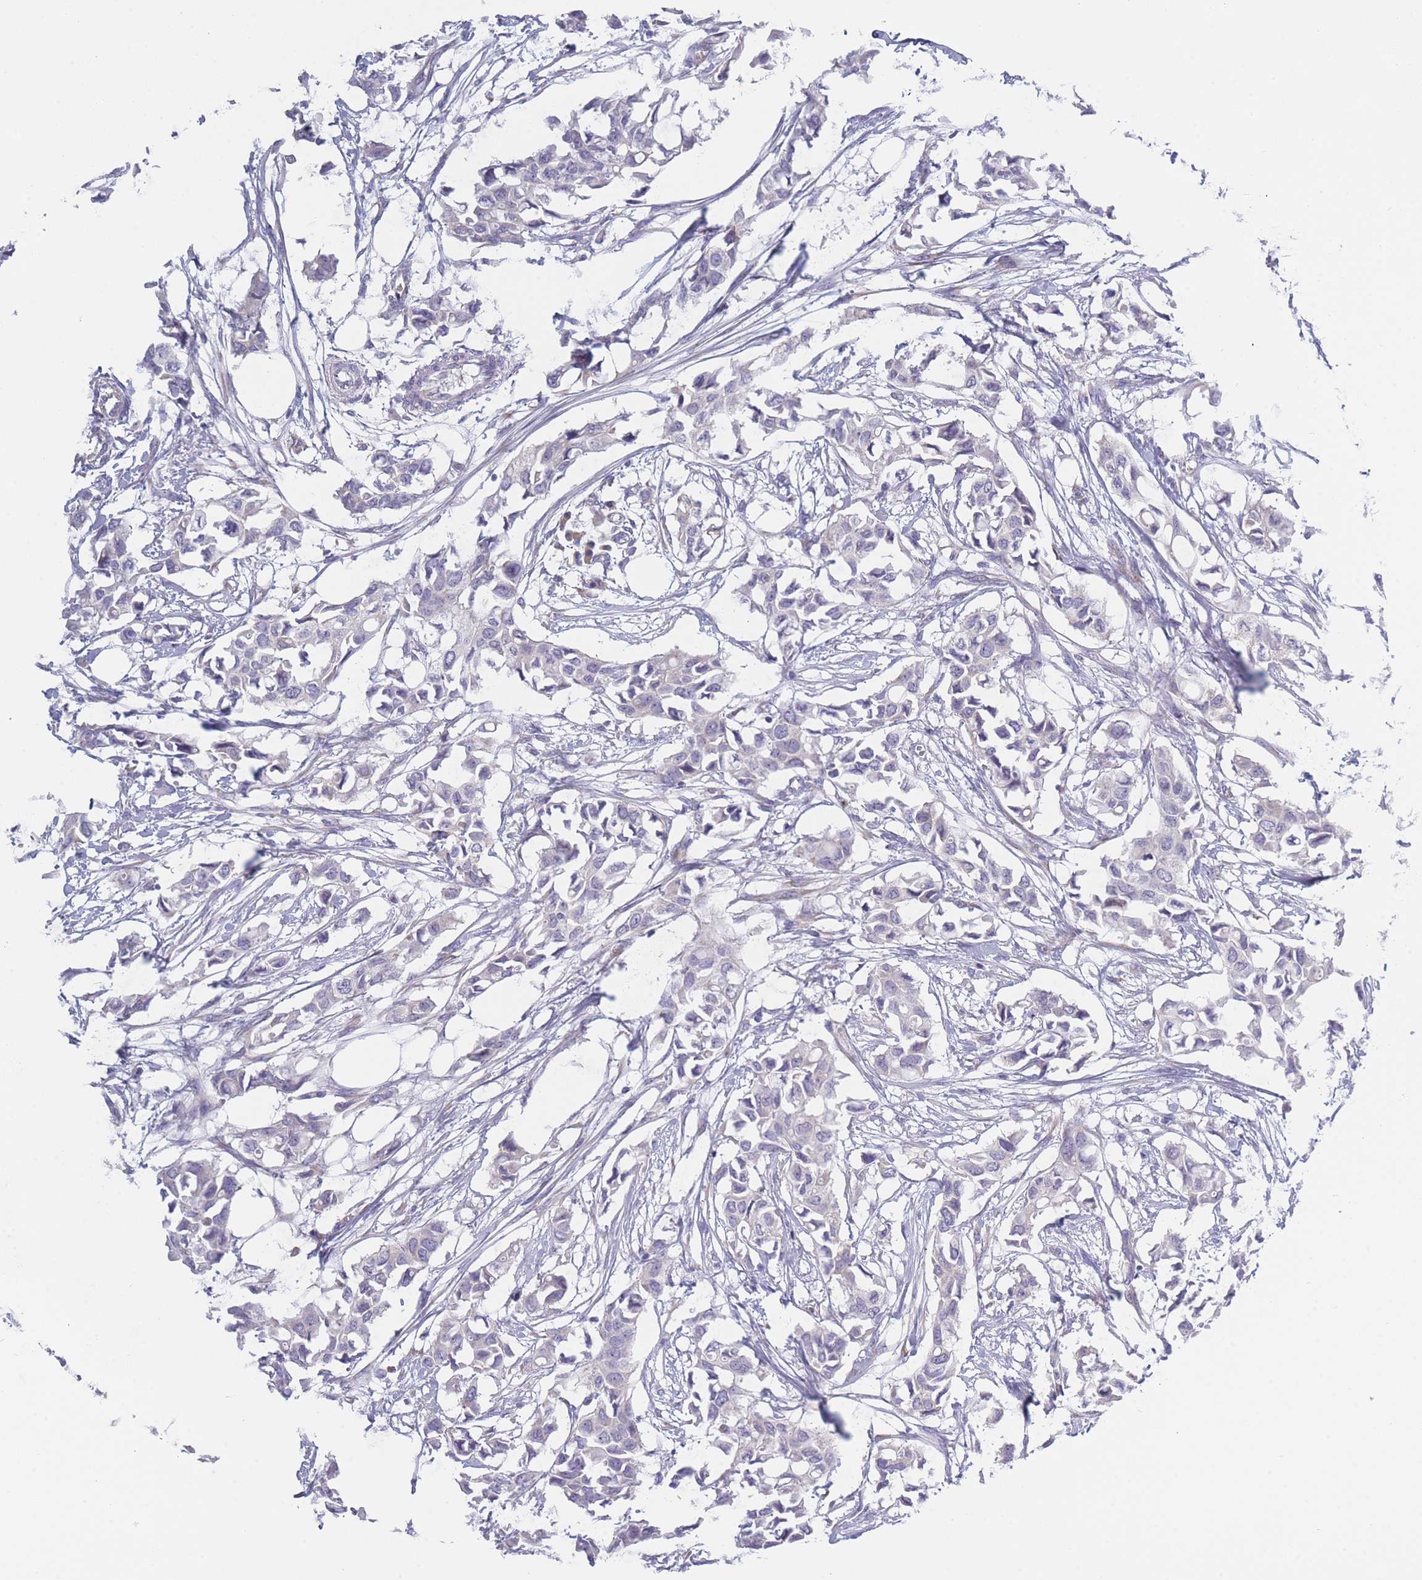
{"staining": {"intensity": "negative", "quantity": "none", "location": "none"}, "tissue": "breast cancer", "cell_type": "Tumor cells", "image_type": "cancer", "snomed": [{"axis": "morphology", "description": "Duct carcinoma"}, {"axis": "topography", "description": "Breast"}], "caption": "IHC micrograph of neoplastic tissue: human breast cancer stained with DAB displays no significant protein positivity in tumor cells.", "gene": "NDUFAF6", "patient": {"sex": "female", "age": 41}}